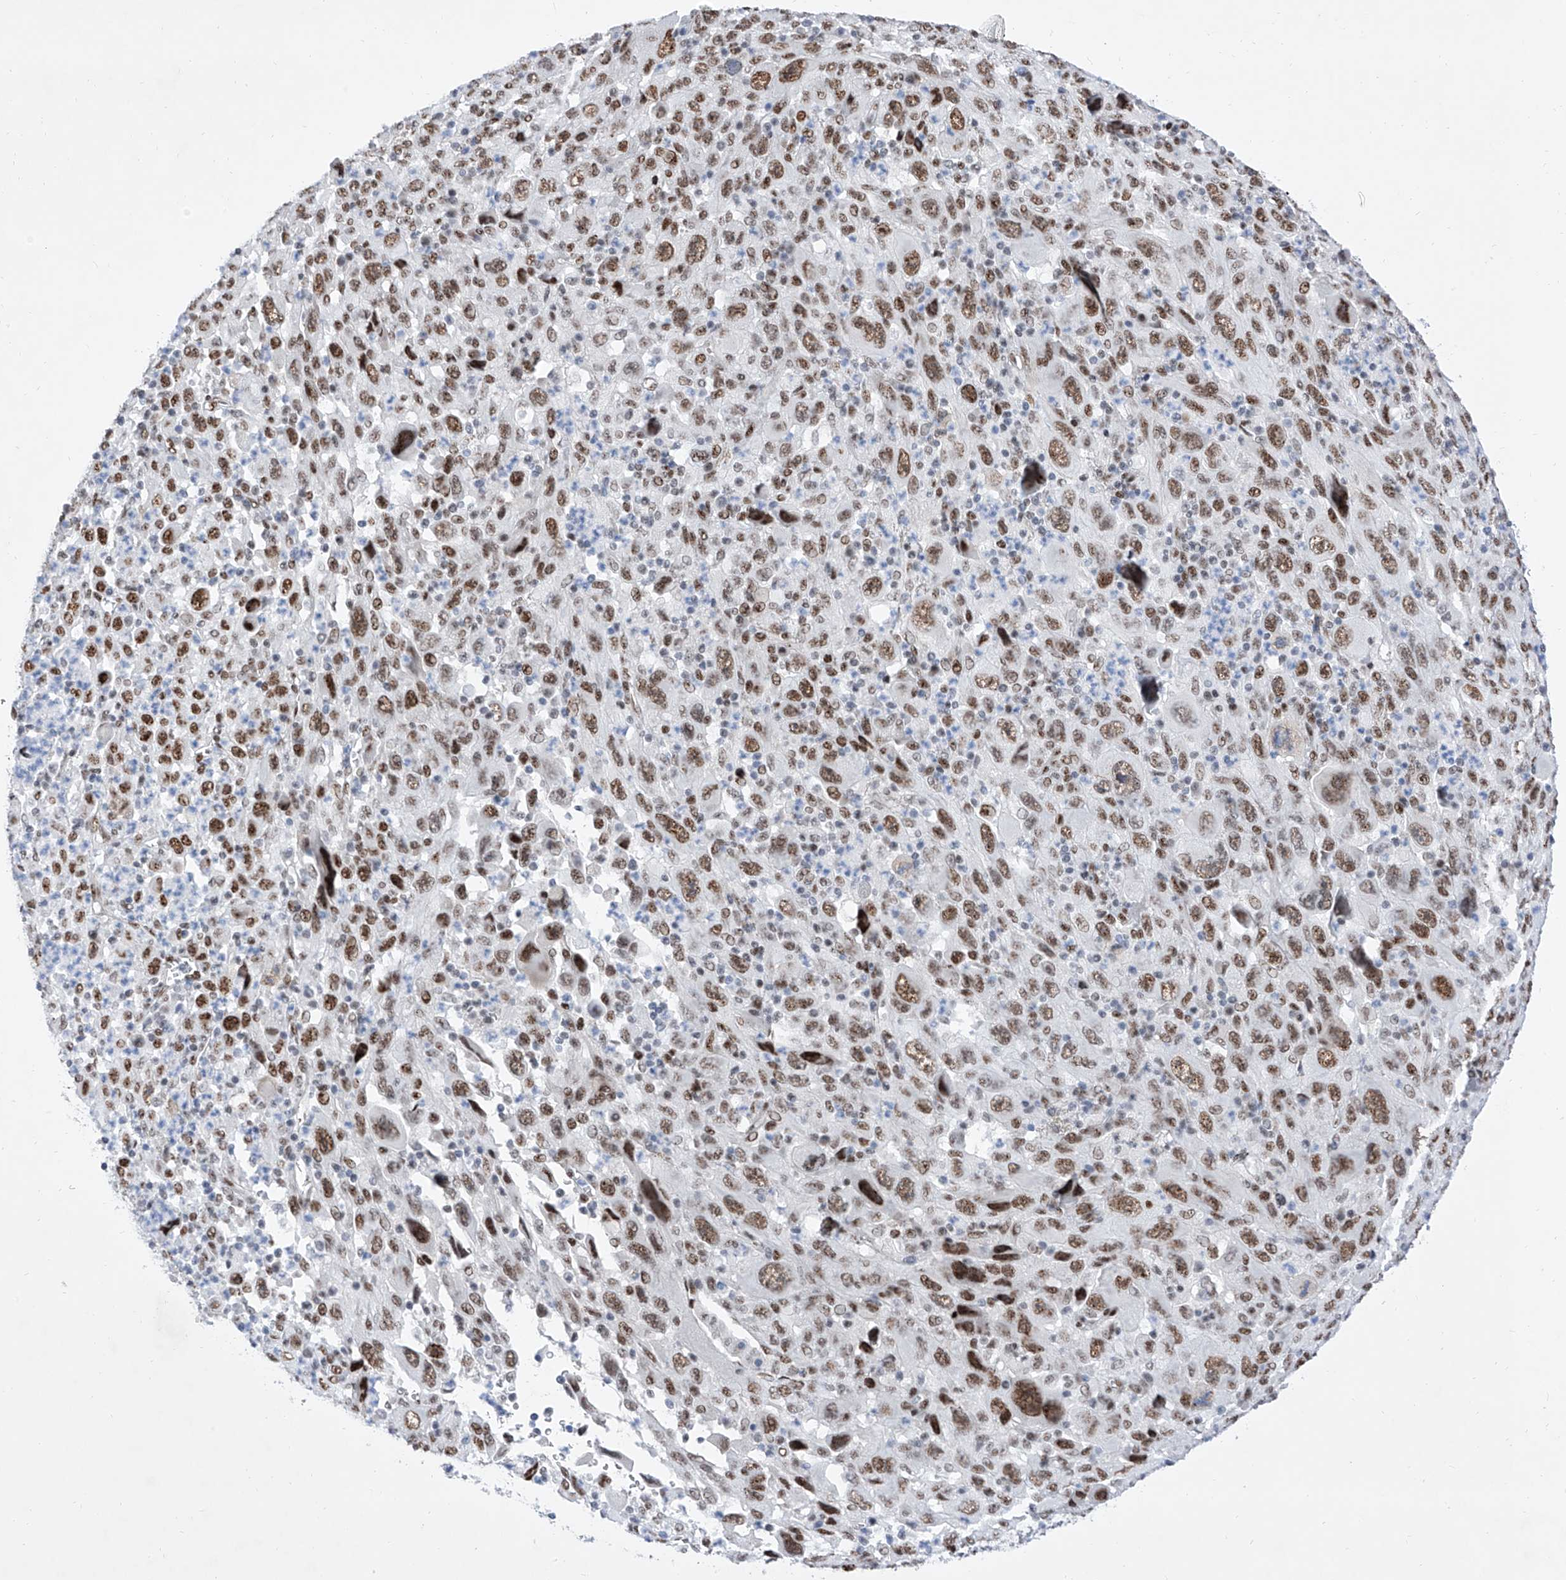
{"staining": {"intensity": "moderate", "quantity": ">75%", "location": "nuclear"}, "tissue": "melanoma", "cell_type": "Tumor cells", "image_type": "cancer", "snomed": [{"axis": "morphology", "description": "Malignant melanoma, Metastatic site"}, {"axis": "topography", "description": "Skin"}], "caption": "IHC (DAB (3,3'-diaminobenzidine)) staining of human melanoma shows moderate nuclear protein expression in about >75% of tumor cells.", "gene": "ATN1", "patient": {"sex": "female", "age": 56}}